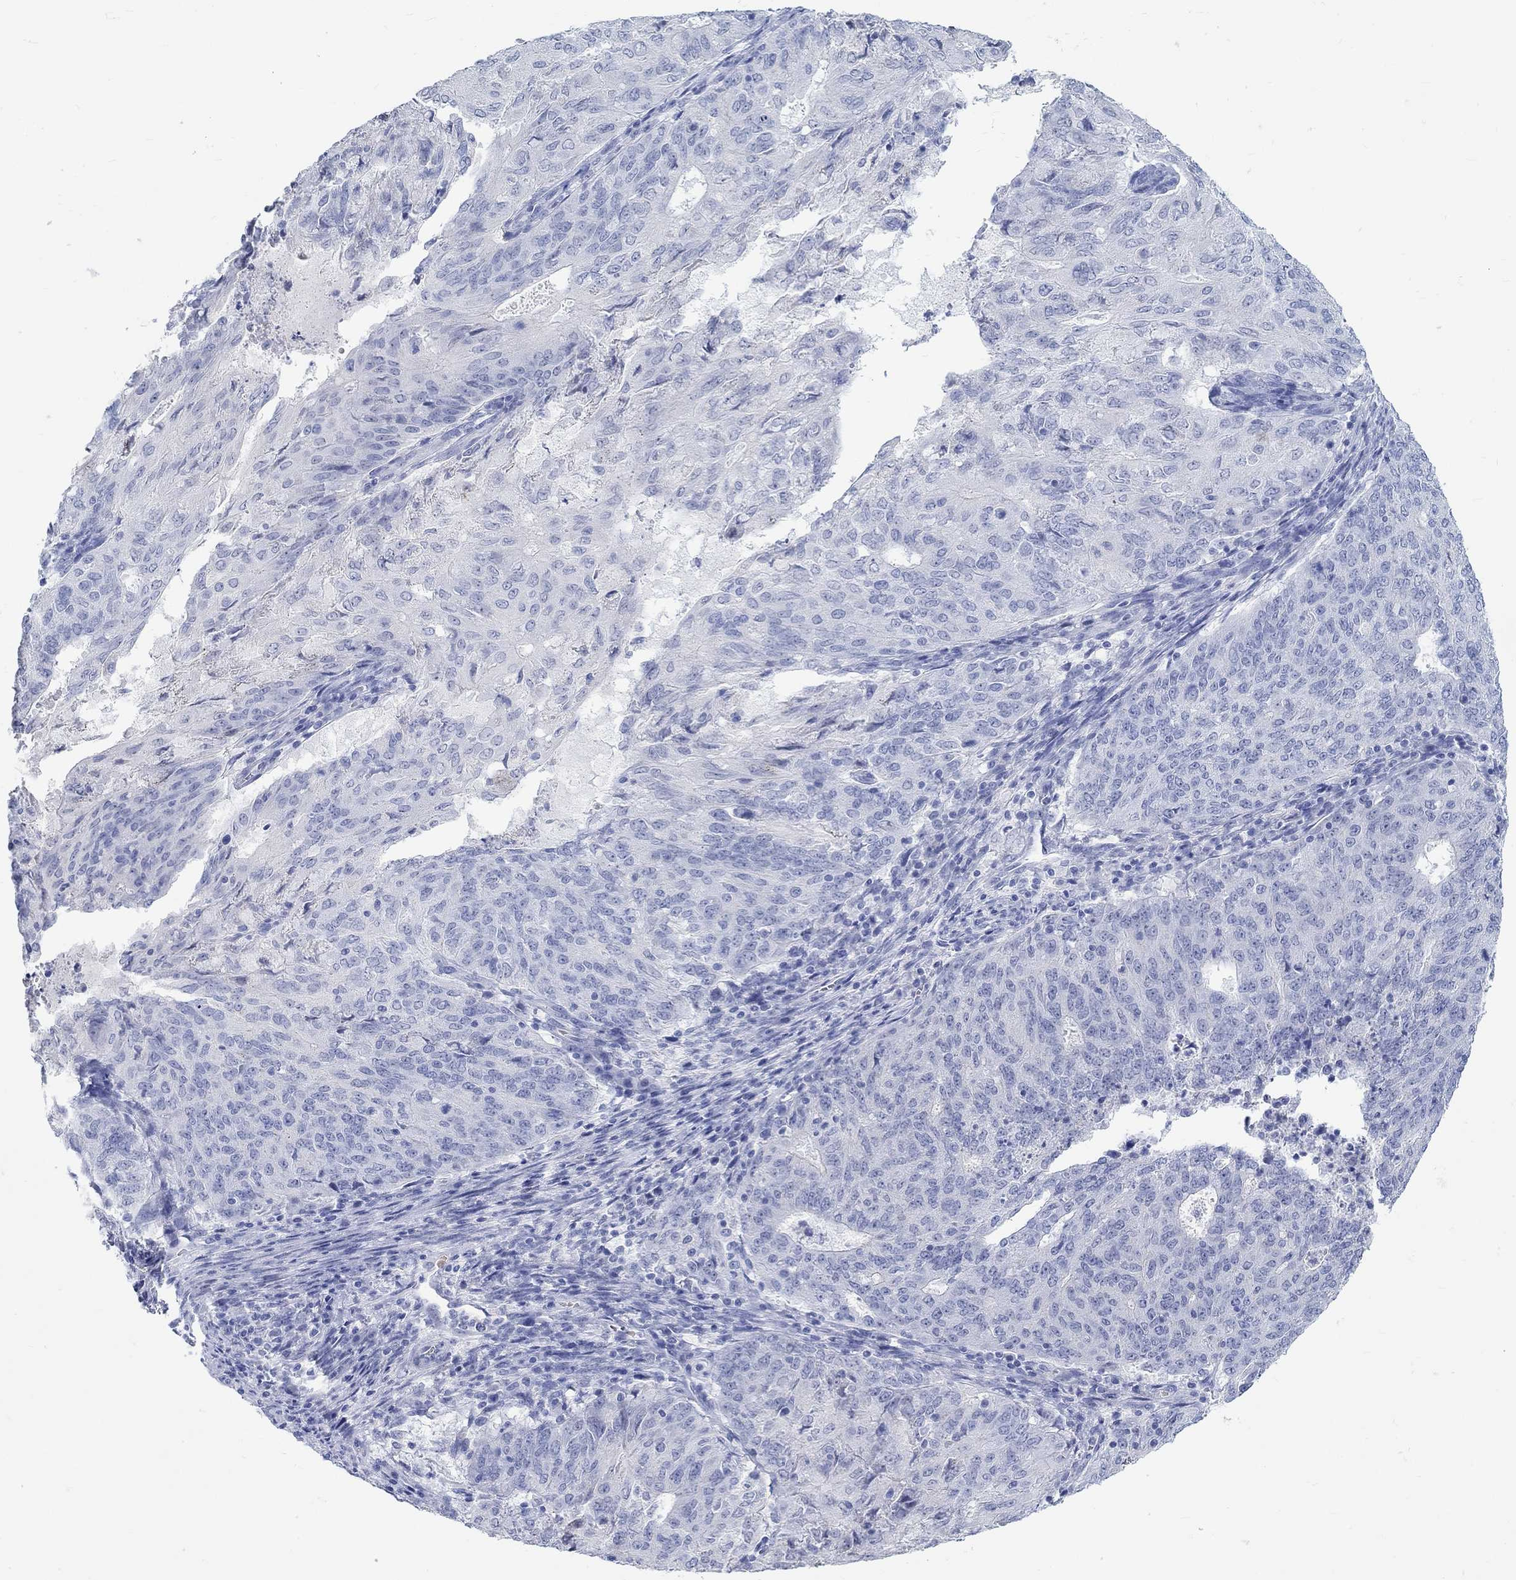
{"staining": {"intensity": "negative", "quantity": "none", "location": "none"}, "tissue": "endometrial cancer", "cell_type": "Tumor cells", "image_type": "cancer", "snomed": [{"axis": "morphology", "description": "Adenocarcinoma, NOS"}, {"axis": "topography", "description": "Endometrium"}], "caption": "The IHC histopathology image has no significant staining in tumor cells of endometrial adenocarcinoma tissue.", "gene": "GRIA3", "patient": {"sex": "female", "age": 82}}